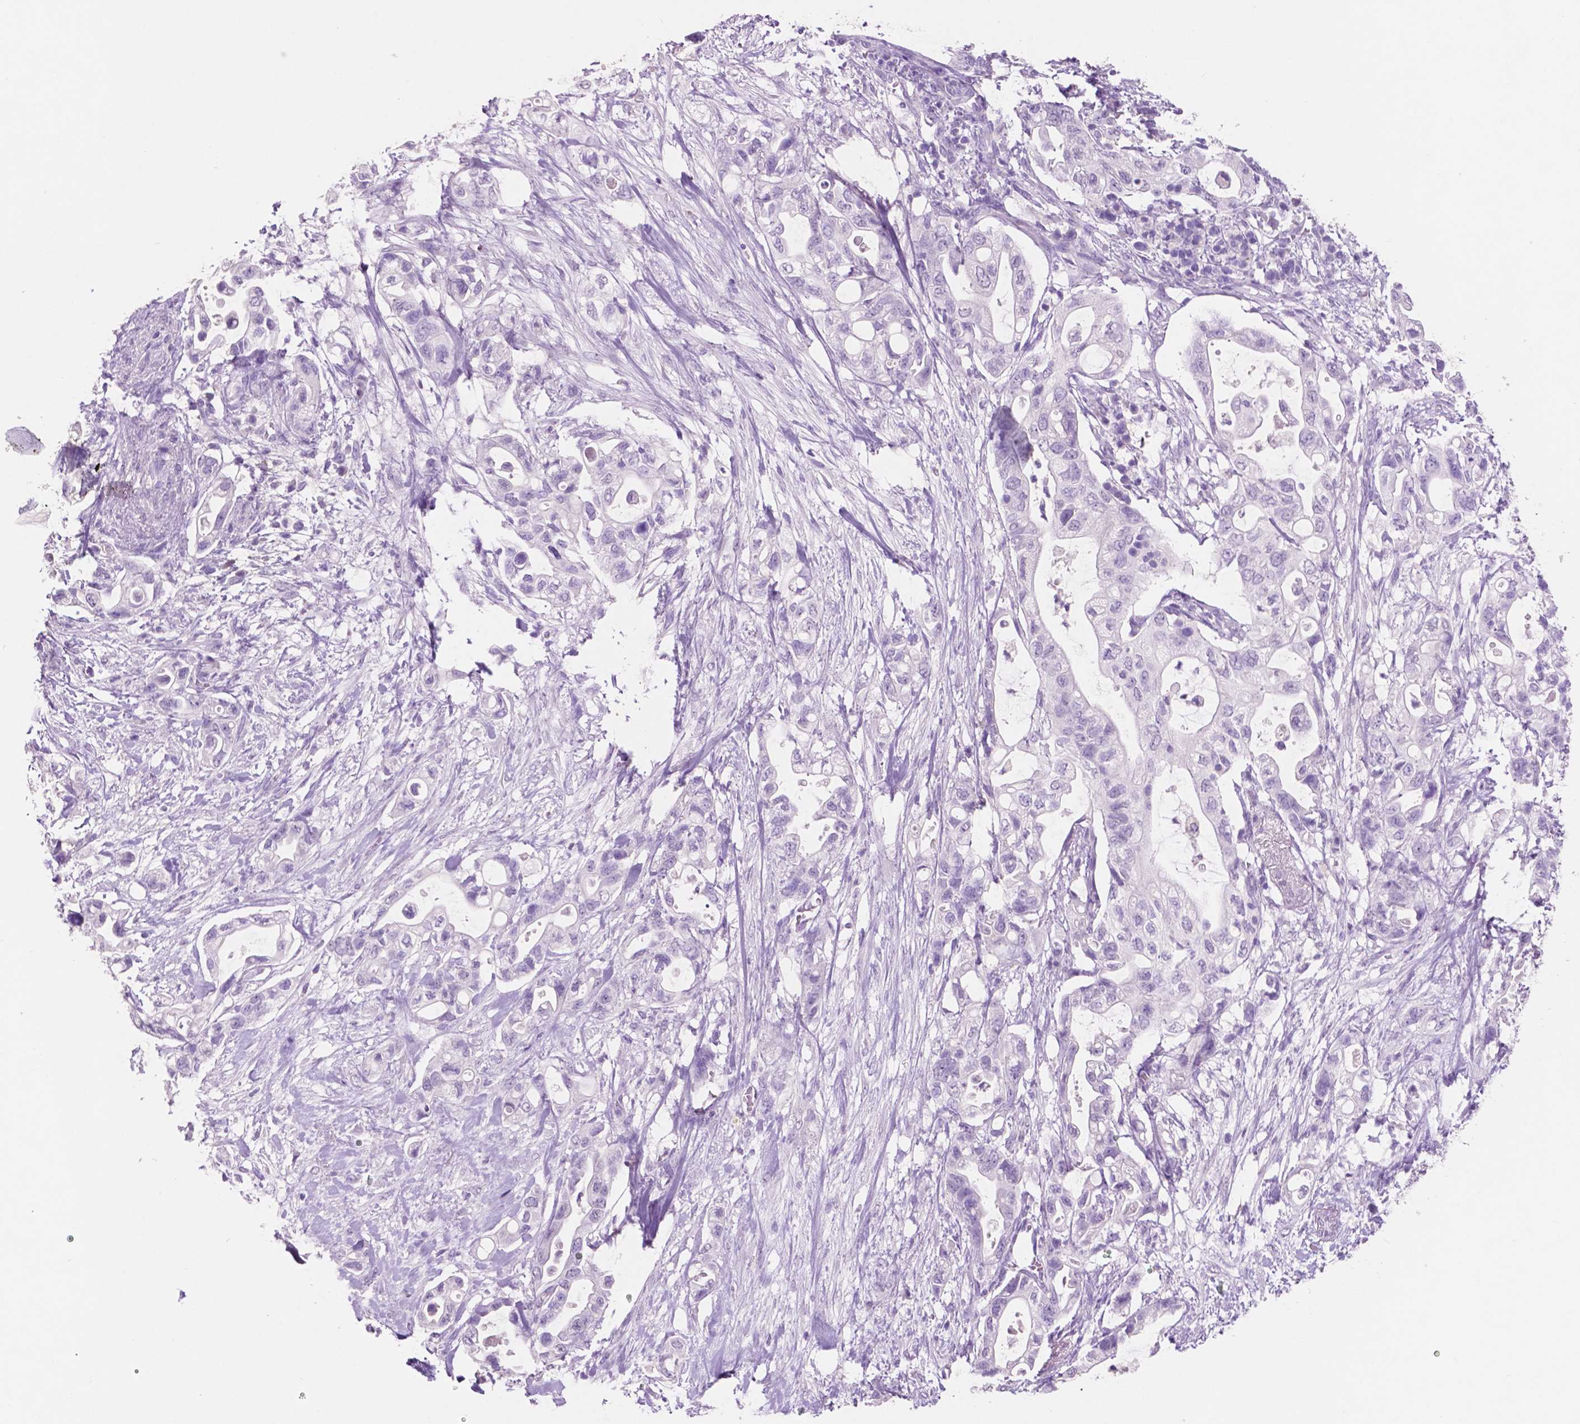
{"staining": {"intensity": "negative", "quantity": "none", "location": "none"}, "tissue": "pancreatic cancer", "cell_type": "Tumor cells", "image_type": "cancer", "snomed": [{"axis": "morphology", "description": "Adenocarcinoma, NOS"}, {"axis": "topography", "description": "Pancreas"}], "caption": "This is an IHC image of pancreatic cancer. There is no expression in tumor cells.", "gene": "IDO1", "patient": {"sex": "female", "age": 72}}